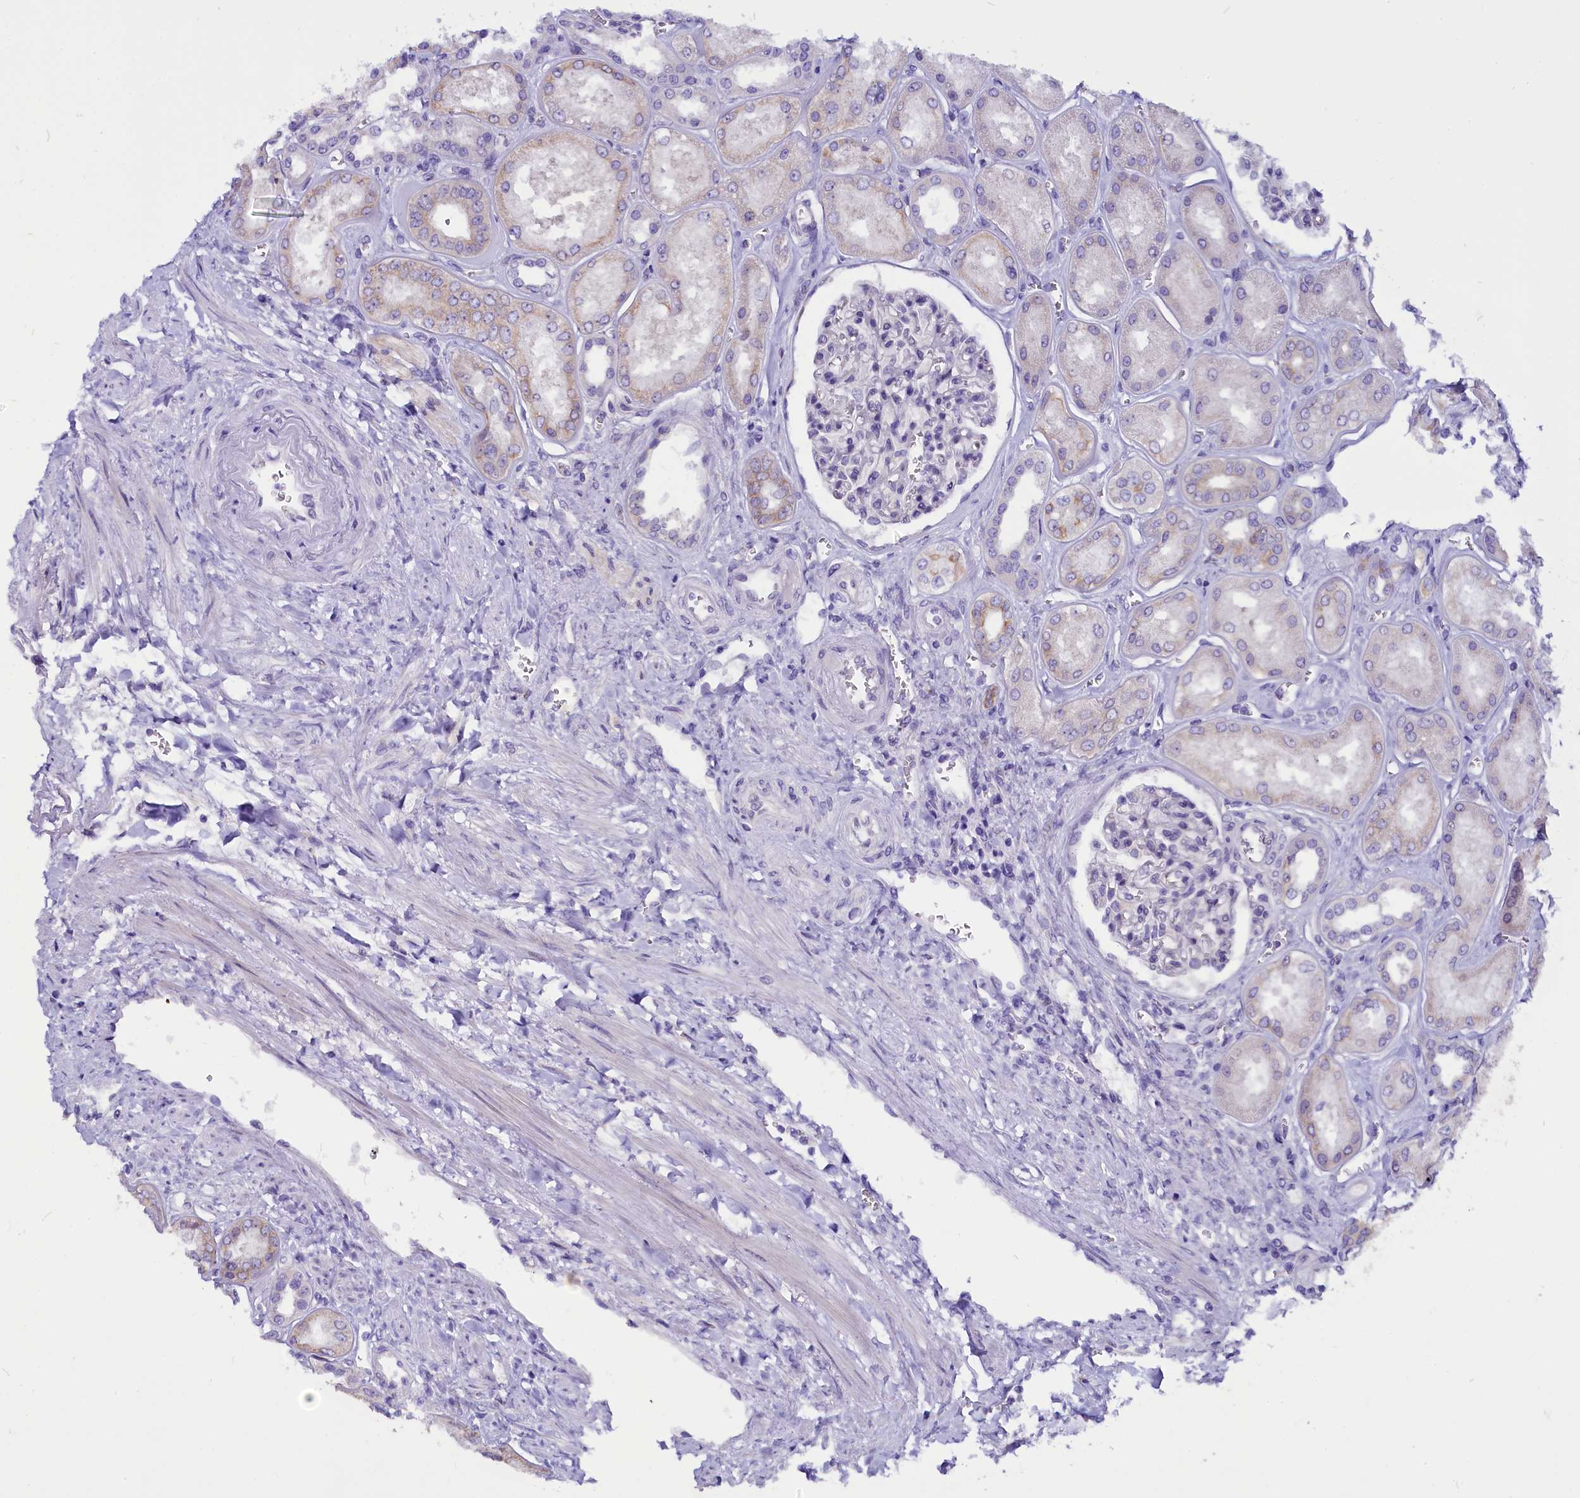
{"staining": {"intensity": "negative", "quantity": "none", "location": "none"}, "tissue": "kidney", "cell_type": "Cells in glomeruli", "image_type": "normal", "snomed": [{"axis": "morphology", "description": "Normal tissue, NOS"}, {"axis": "morphology", "description": "Adenocarcinoma, NOS"}, {"axis": "topography", "description": "Kidney"}], "caption": "IHC of normal human kidney exhibits no positivity in cells in glomeruli.", "gene": "CEP170", "patient": {"sex": "female", "age": 68}}